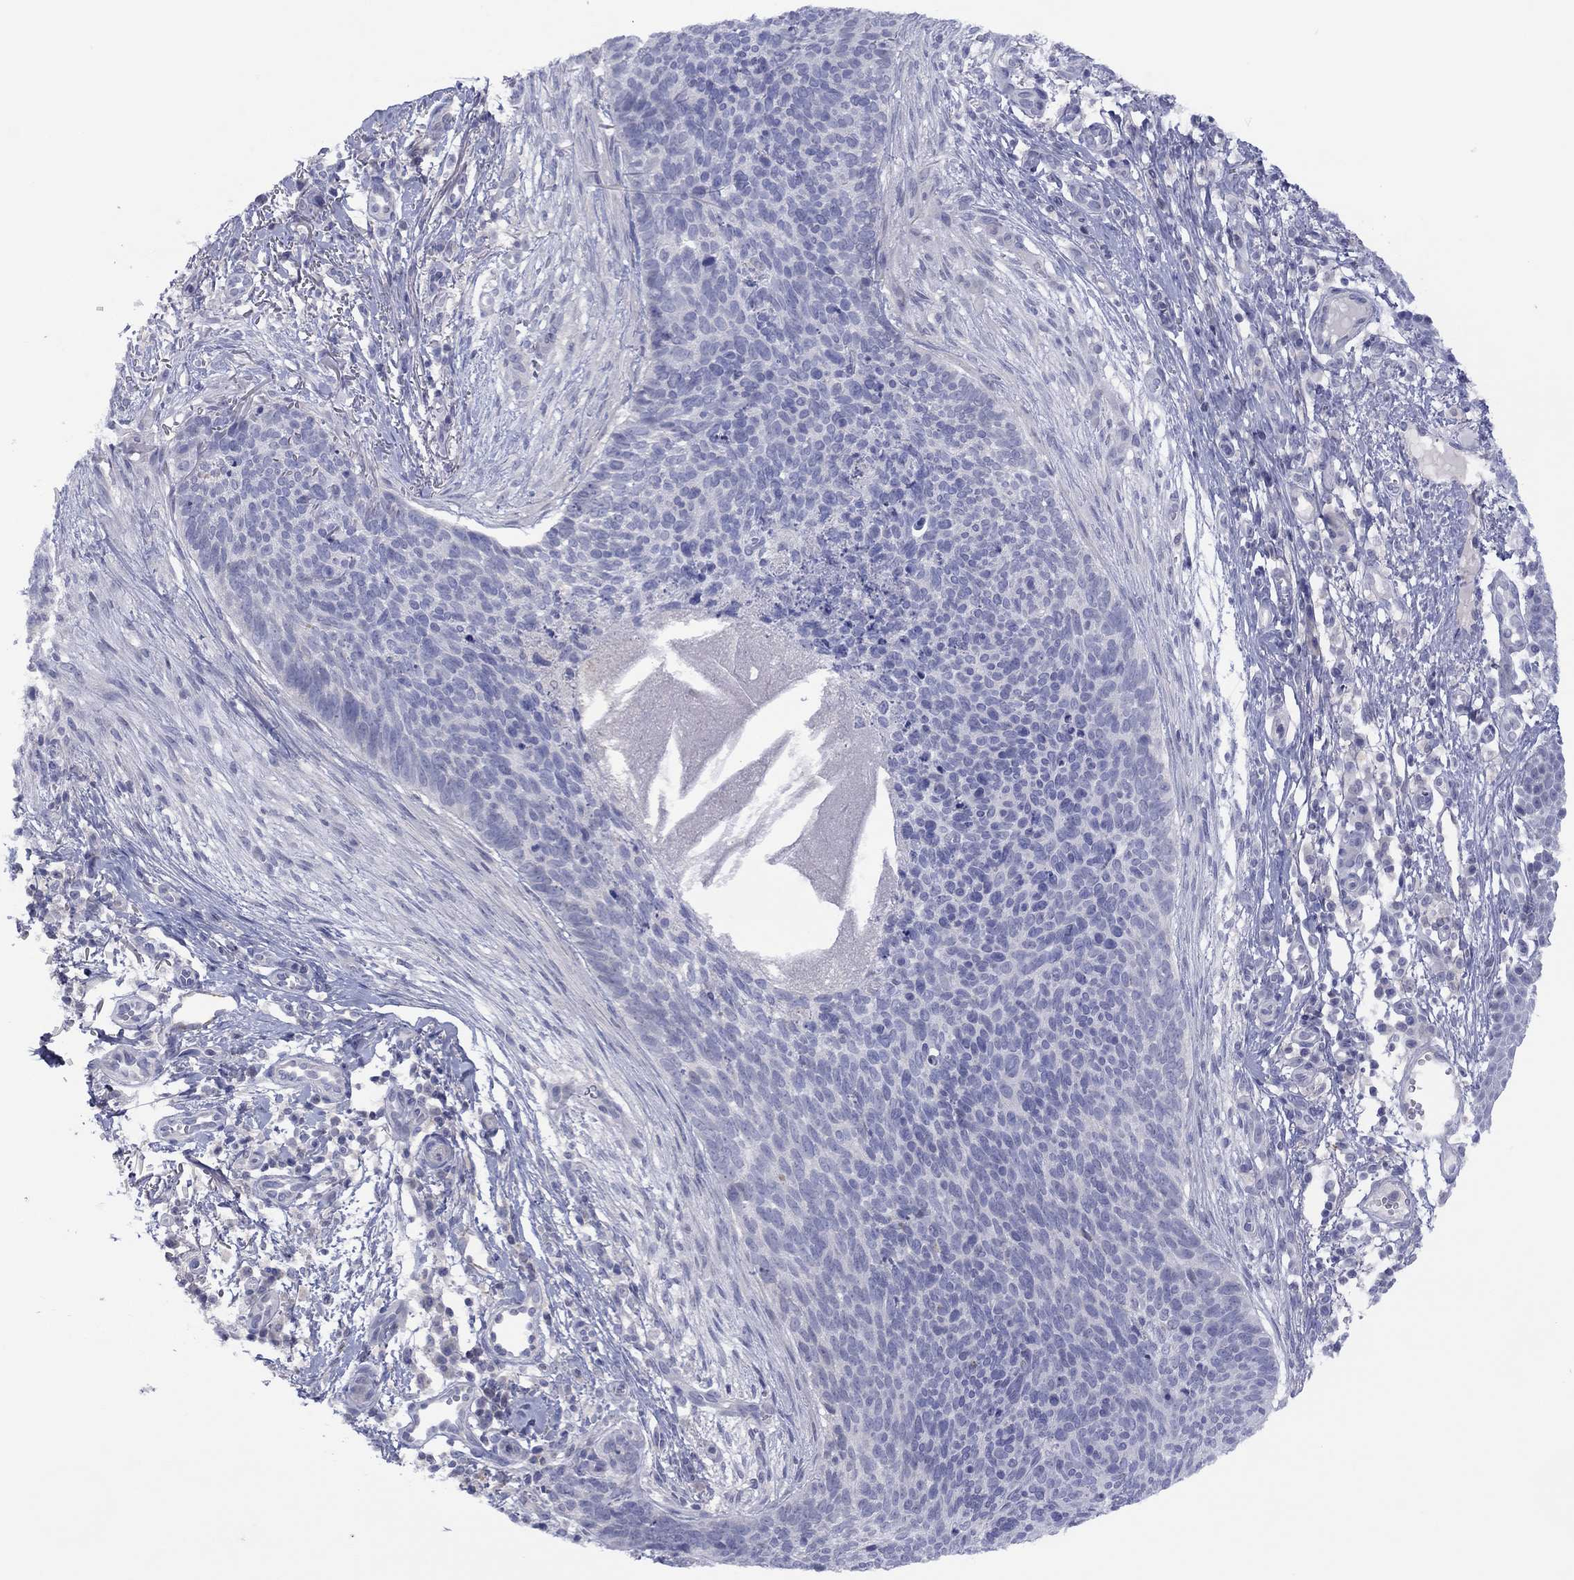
{"staining": {"intensity": "negative", "quantity": "none", "location": "none"}, "tissue": "skin cancer", "cell_type": "Tumor cells", "image_type": "cancer", "snomed": [{"axis": "morphology", "description": "Basal cell carcinoma"}, {"axis": "topography", "description": "Skin"}], "caption": "IHC of skin cancer demonstrates no positivity in tumor cells.", "gene": "CYP2B6", "patient": {"sex": "male", "age": 64}}